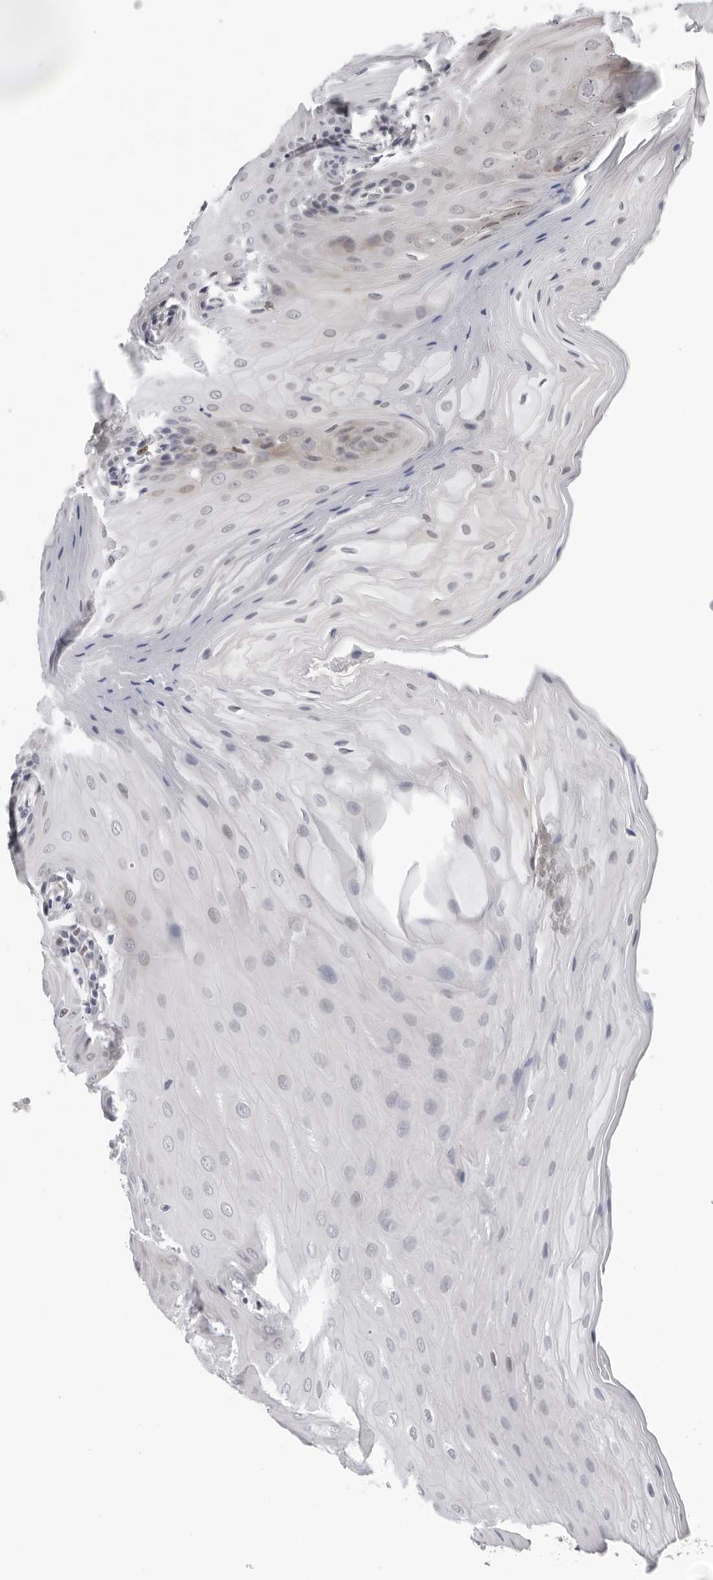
{"staining": {"intensity": "weak", "quantity": "<25%", "location": "cytoplasmic/membranous,nuclear"}, "tissue": "oral mucosa", "cell_type": "Squamous epithelial cells", "image_type": "normal", "snomed": [{"axis": "morphology", "description": "Normal tissue, NOS"}, {"axis": "morphology", "description": "Squamous cell carcinoma, NOS"}, {"axis": "topography", "description": "Skeletal muscle"}, {"axis": "topography", "description": "Oral tissue"}, {"axis": "topography", "description": "Salivary gland"}, {"axis": "topography", "description": "Head-Neck"}], "caption": "Immunohistochemical staining of normal human oral mucosa reveals no significant expression in squamous epithelial cells.", "gene": "CPT2", "patient": {"sex": "male", "age": 54}}